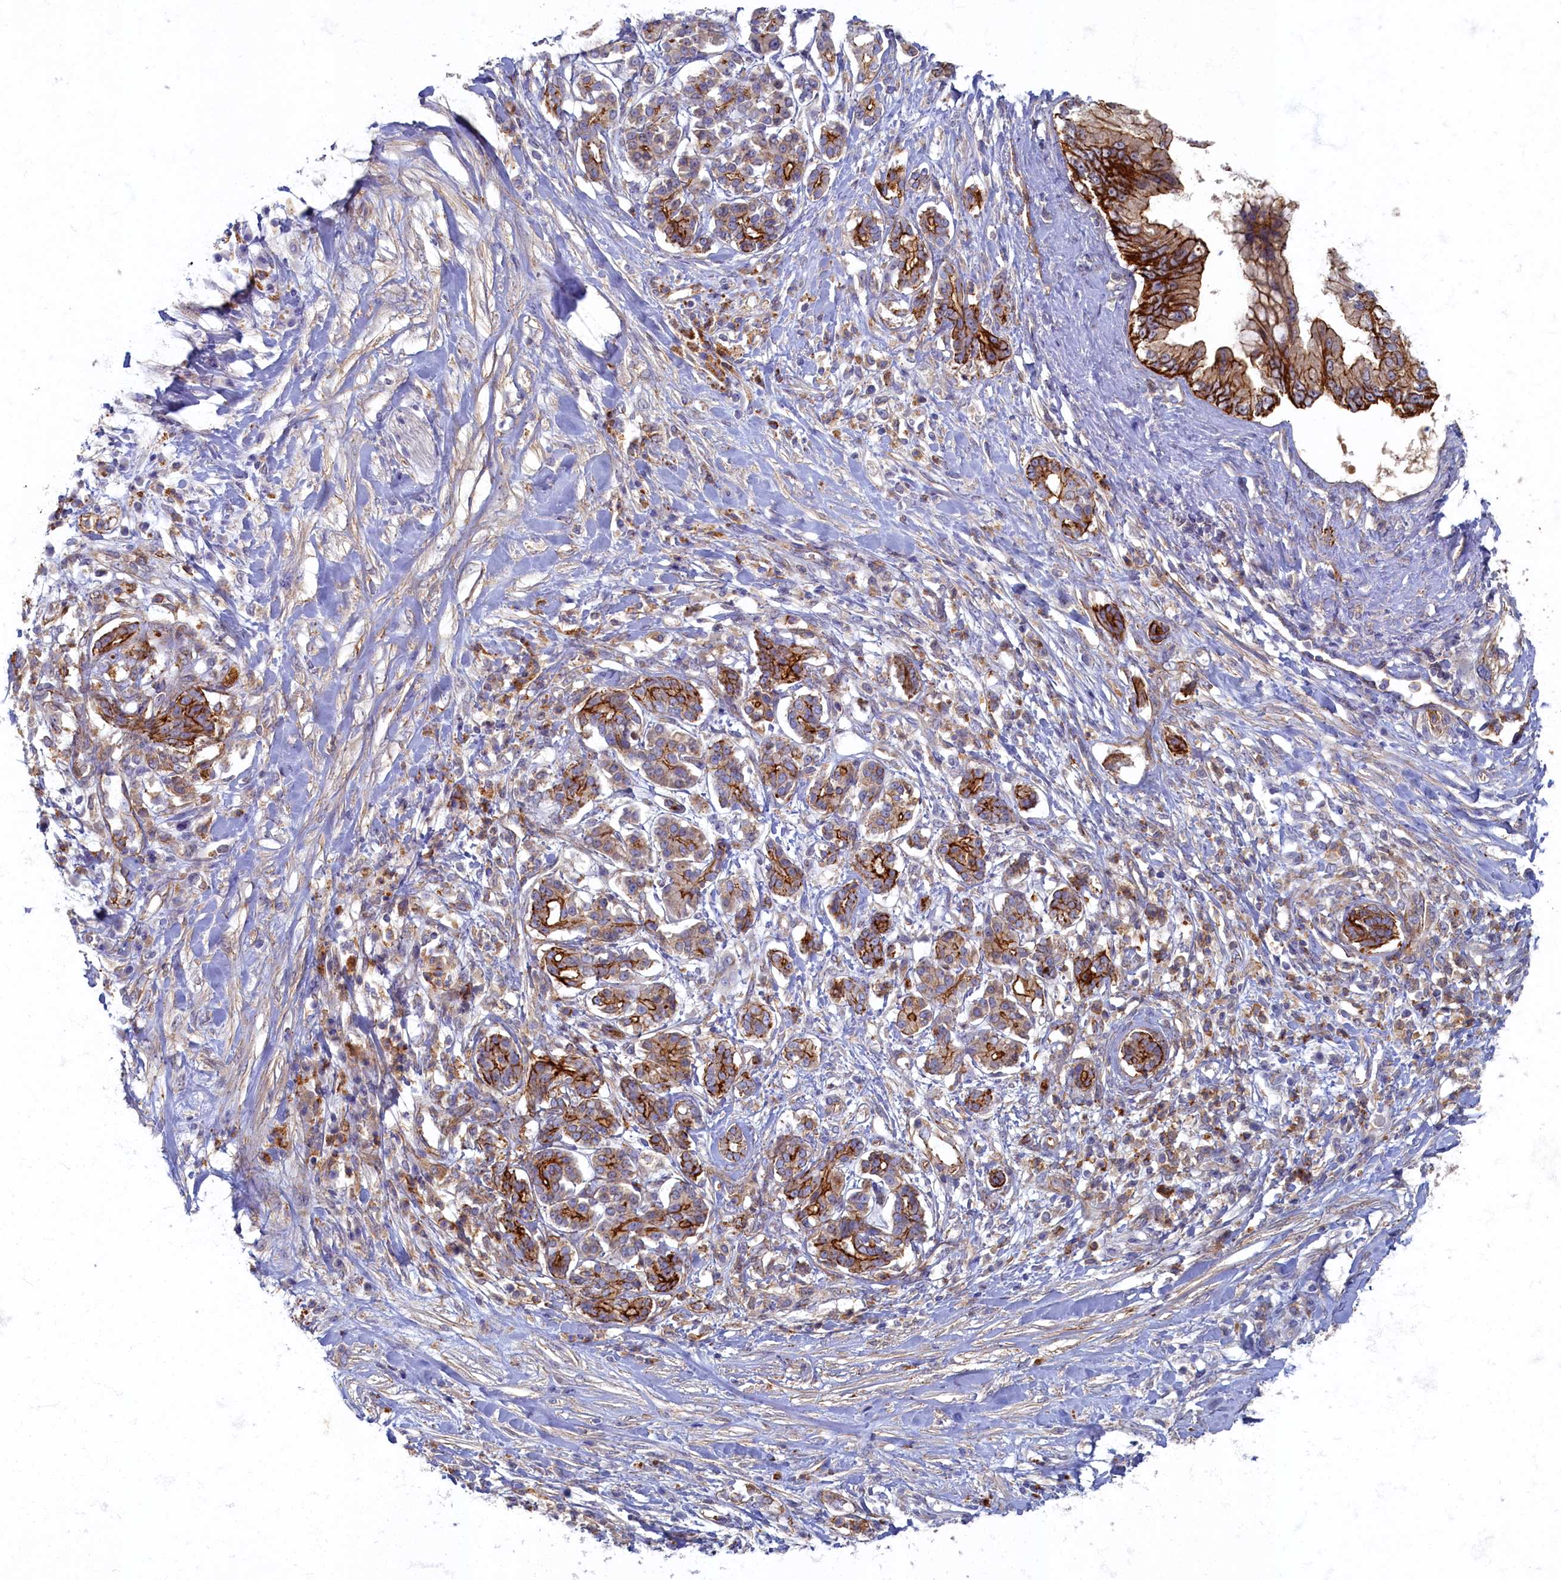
{"staining": {"intensity": "strong", "quantity": "25%-75%", "location": "cytoplasmic/membranous"}, "tissue": "pancreatic cancer", "cell_type": "Tumor cells", "image_type": "cancer", "snomed": [{"axis": "morphology", "description": "Adenocarcinoma, NOS"}, {"axis": "topography", "description": "Pancreas"}], "caption": "Strong cytoplasmic/membranous protein expression is identified in about 25%-75% of tumor cells in adenocarcinoma (pancreatic).", "gene": "PSMG2", "patient": {"sex": "female", "age": 56}}